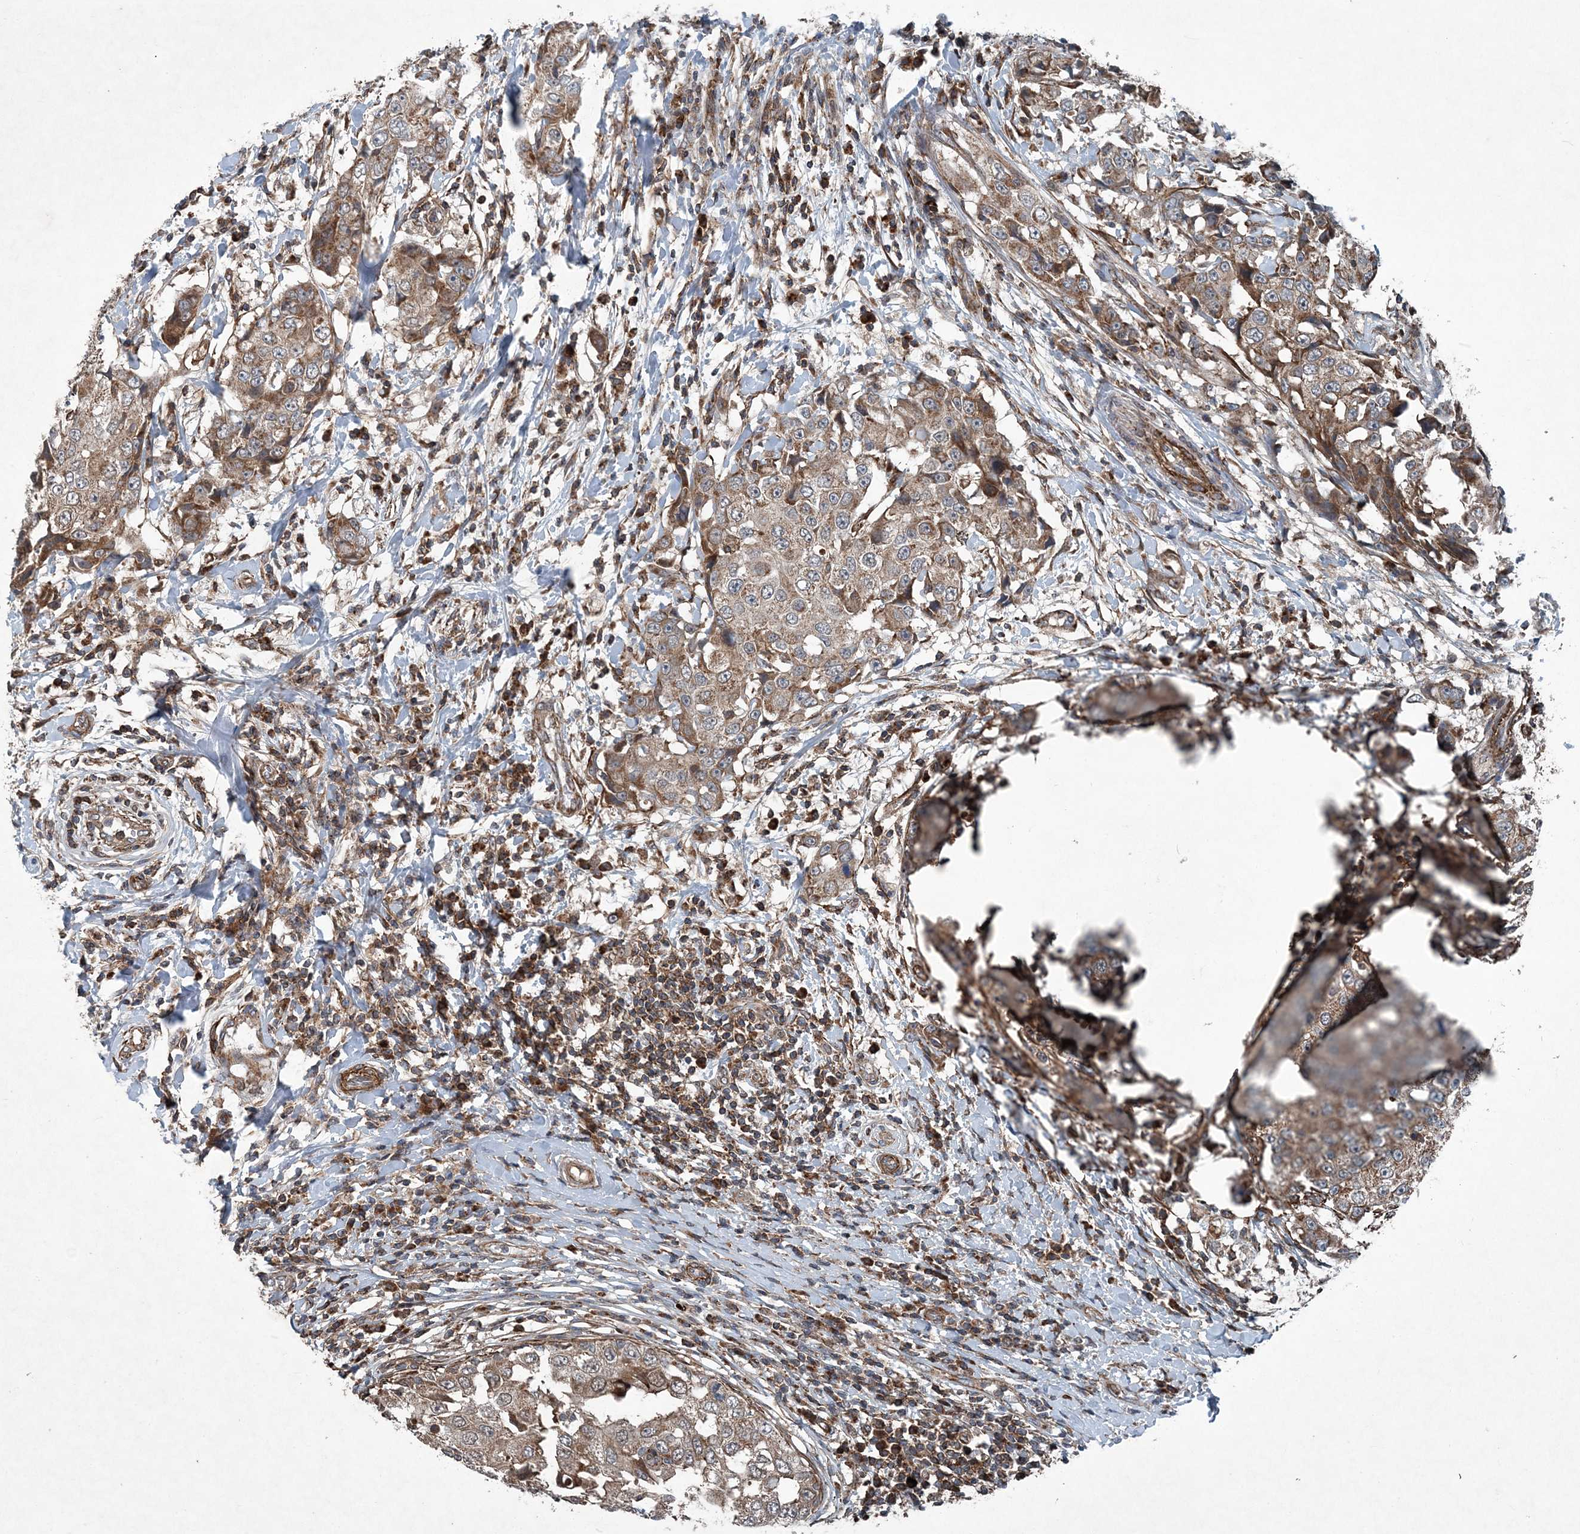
{"staining": {"intensity": "weak", "quantity": ">75%", "location": "cytoplasmic/membranous"}, "tissue": "breast cancer", "cell_type": "Tumor cells", "image_type": "cancer", "snomed": [{"axis": "morphology", "description": "Duct carcinoma"}, {"axis": "topography", "description": "Breast"}], "caption": "Weak cytoplasmic/membranous positivity for a protein is present in approximately >75% of tumor cells of breast cancer using immunohistochemistry (IHC).", "gene": "NDUFA2", "patient": {"sex": "female", "age": 27}}